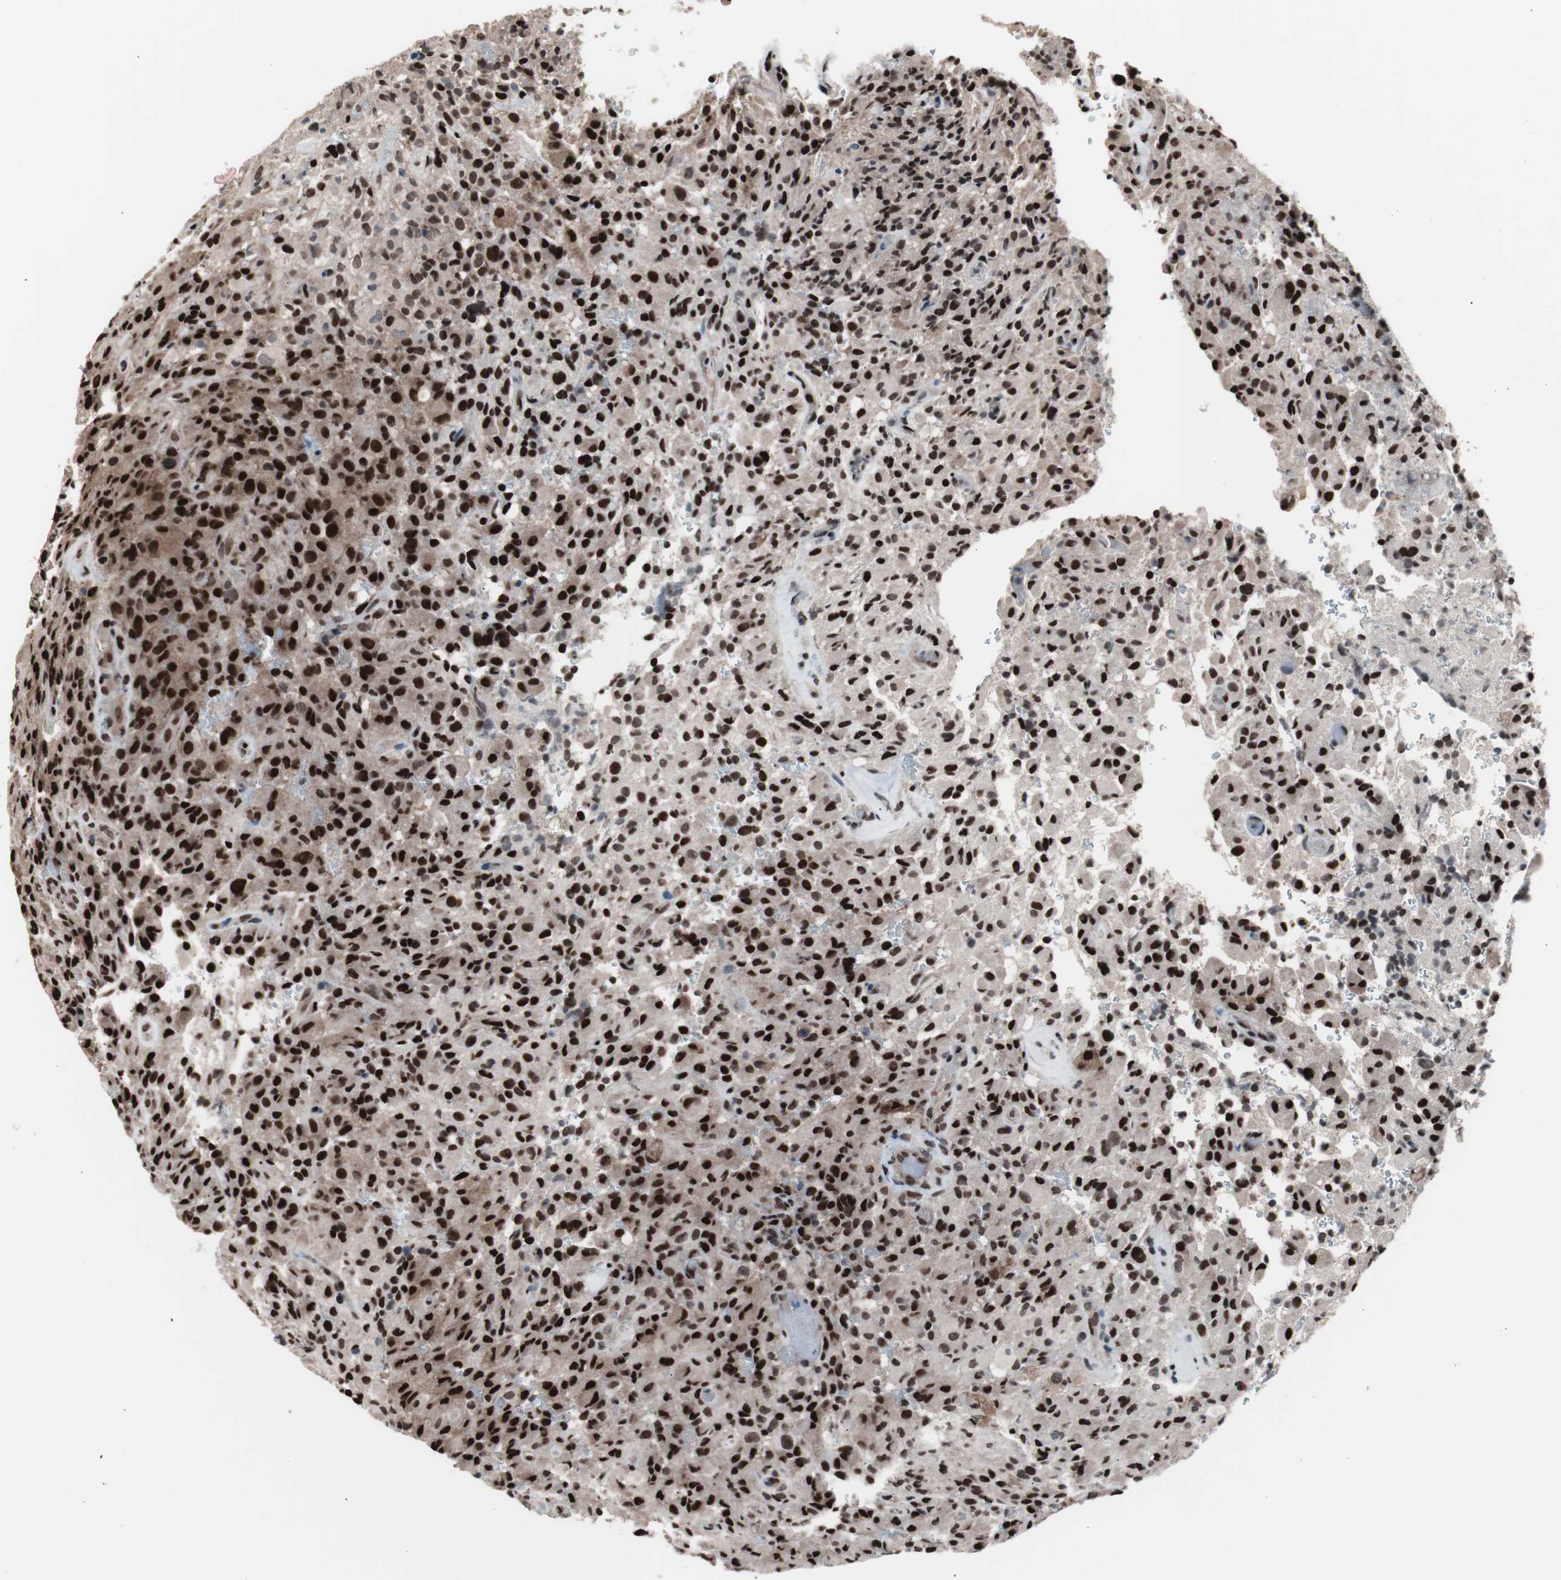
{"staining": {"intensity": "strong", "quantity": ">75%", "location": "nuclear"}, "tissue": "glioma", "cell_type": "Tumor cells", "image_type": "cancer", "snomed": [{"axis": "morphology", "description": "Glioma, malignant, High grade"}, {"axis": "topography", "description": "Brain"}], "caption": "Immunohistochemistry (IHC) histopathology image of malignant high-grade glioma stained for a protein (brown), which shows high levels of strong nuclear positivity in approximately >75% of tumor cells.", "gene": "POGZ", "patient": {"sex": "male", "age": 71}}